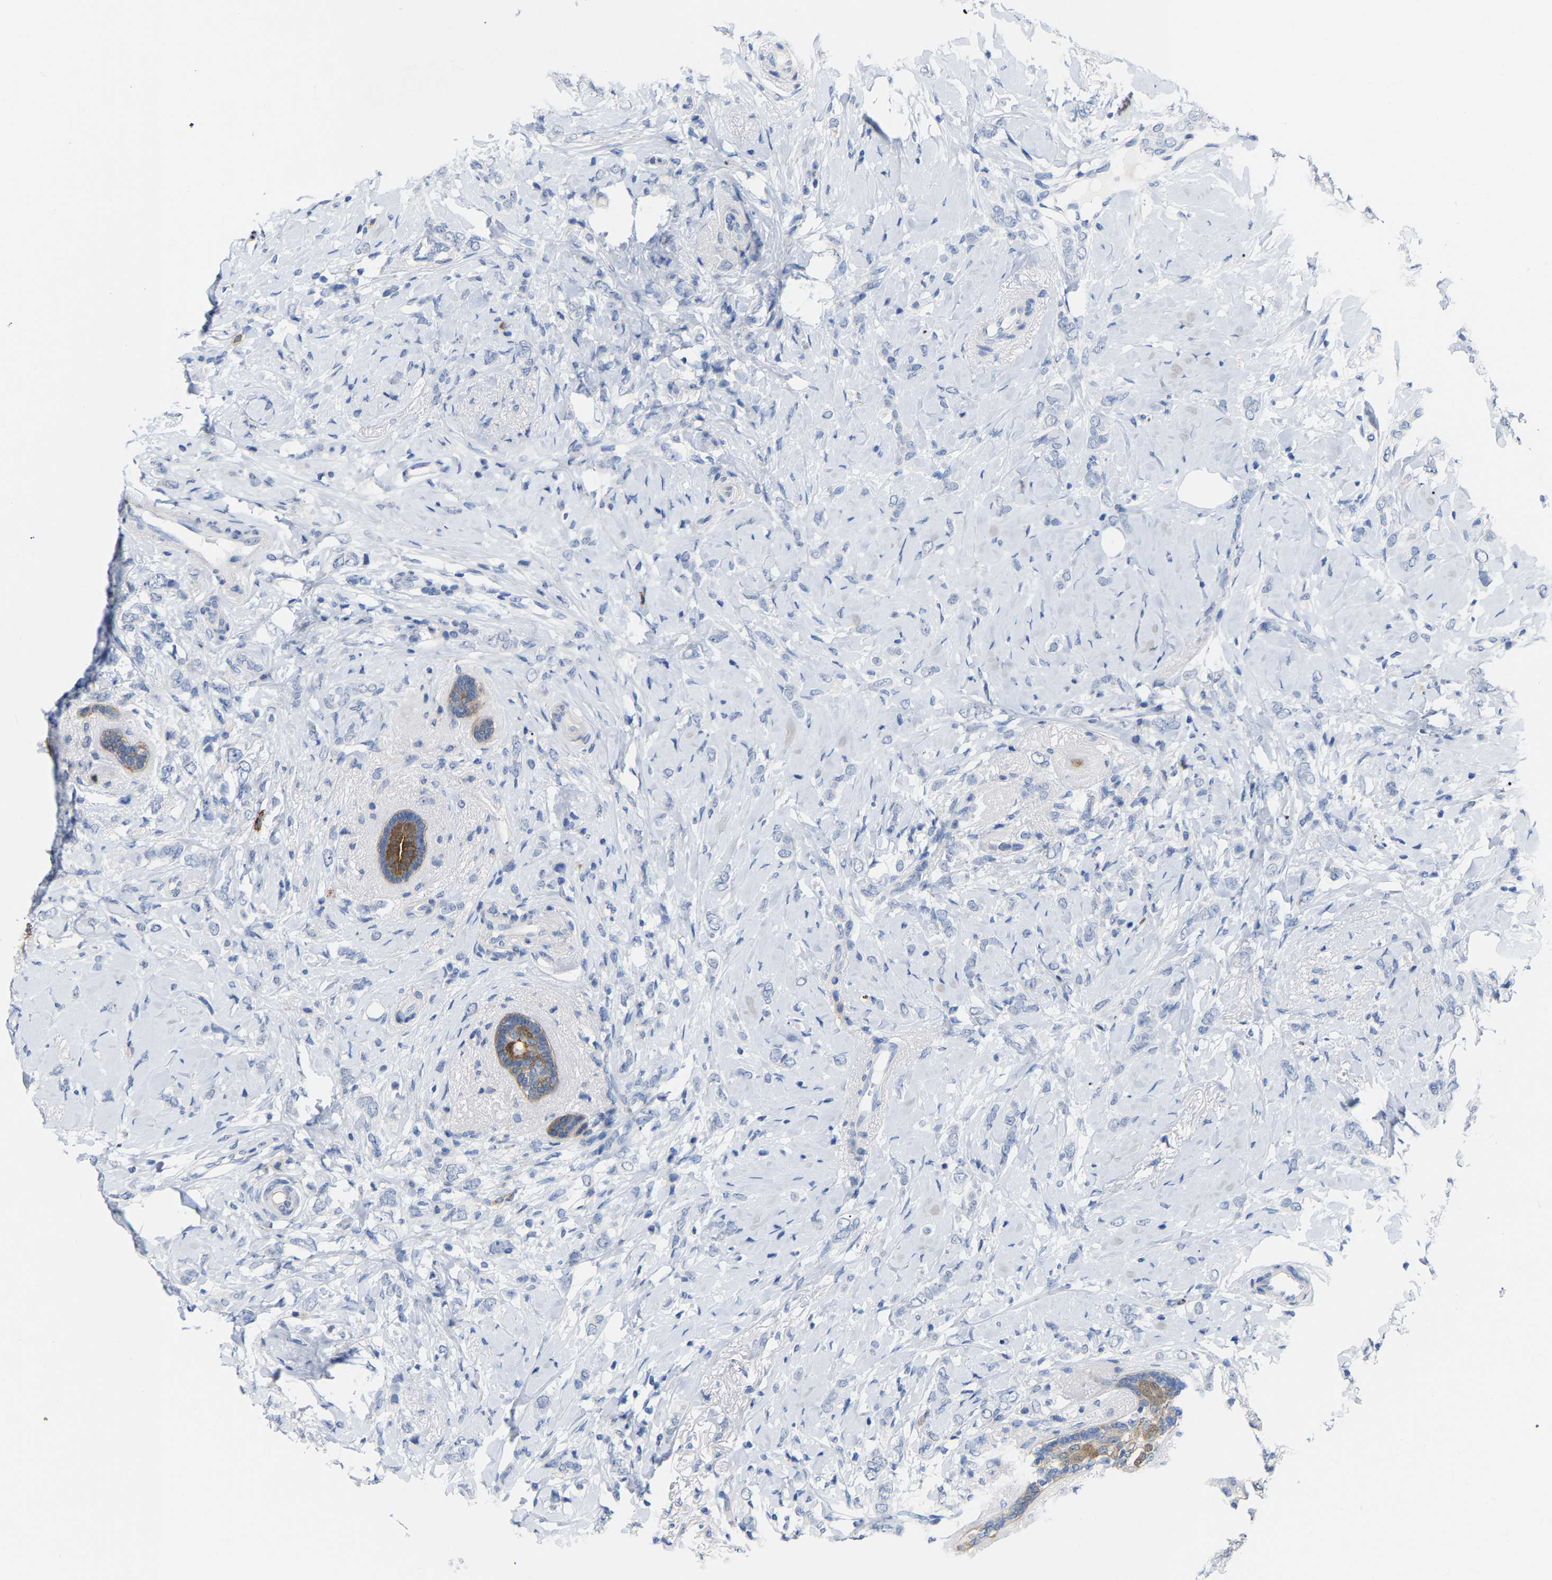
{"staining": {"intensity": "negative", "quantity": "none", "location": "none"}, "tissue": "breast cancer", "cell_type": "Tumor cells", "image_type": "cancer", "snomed": [{"axis": "morphology", "description": "Normal tissue, NOS"}, {"axis": "morphology", "description": "Lobular carcinoma"}, {"axis": "topography", "description": "Breast"}], "caption": "Tumor cells show no significant protein expression in breast cancer.", "gene": "ABTB2", "patient": {"sex": "female", "age": 47}}